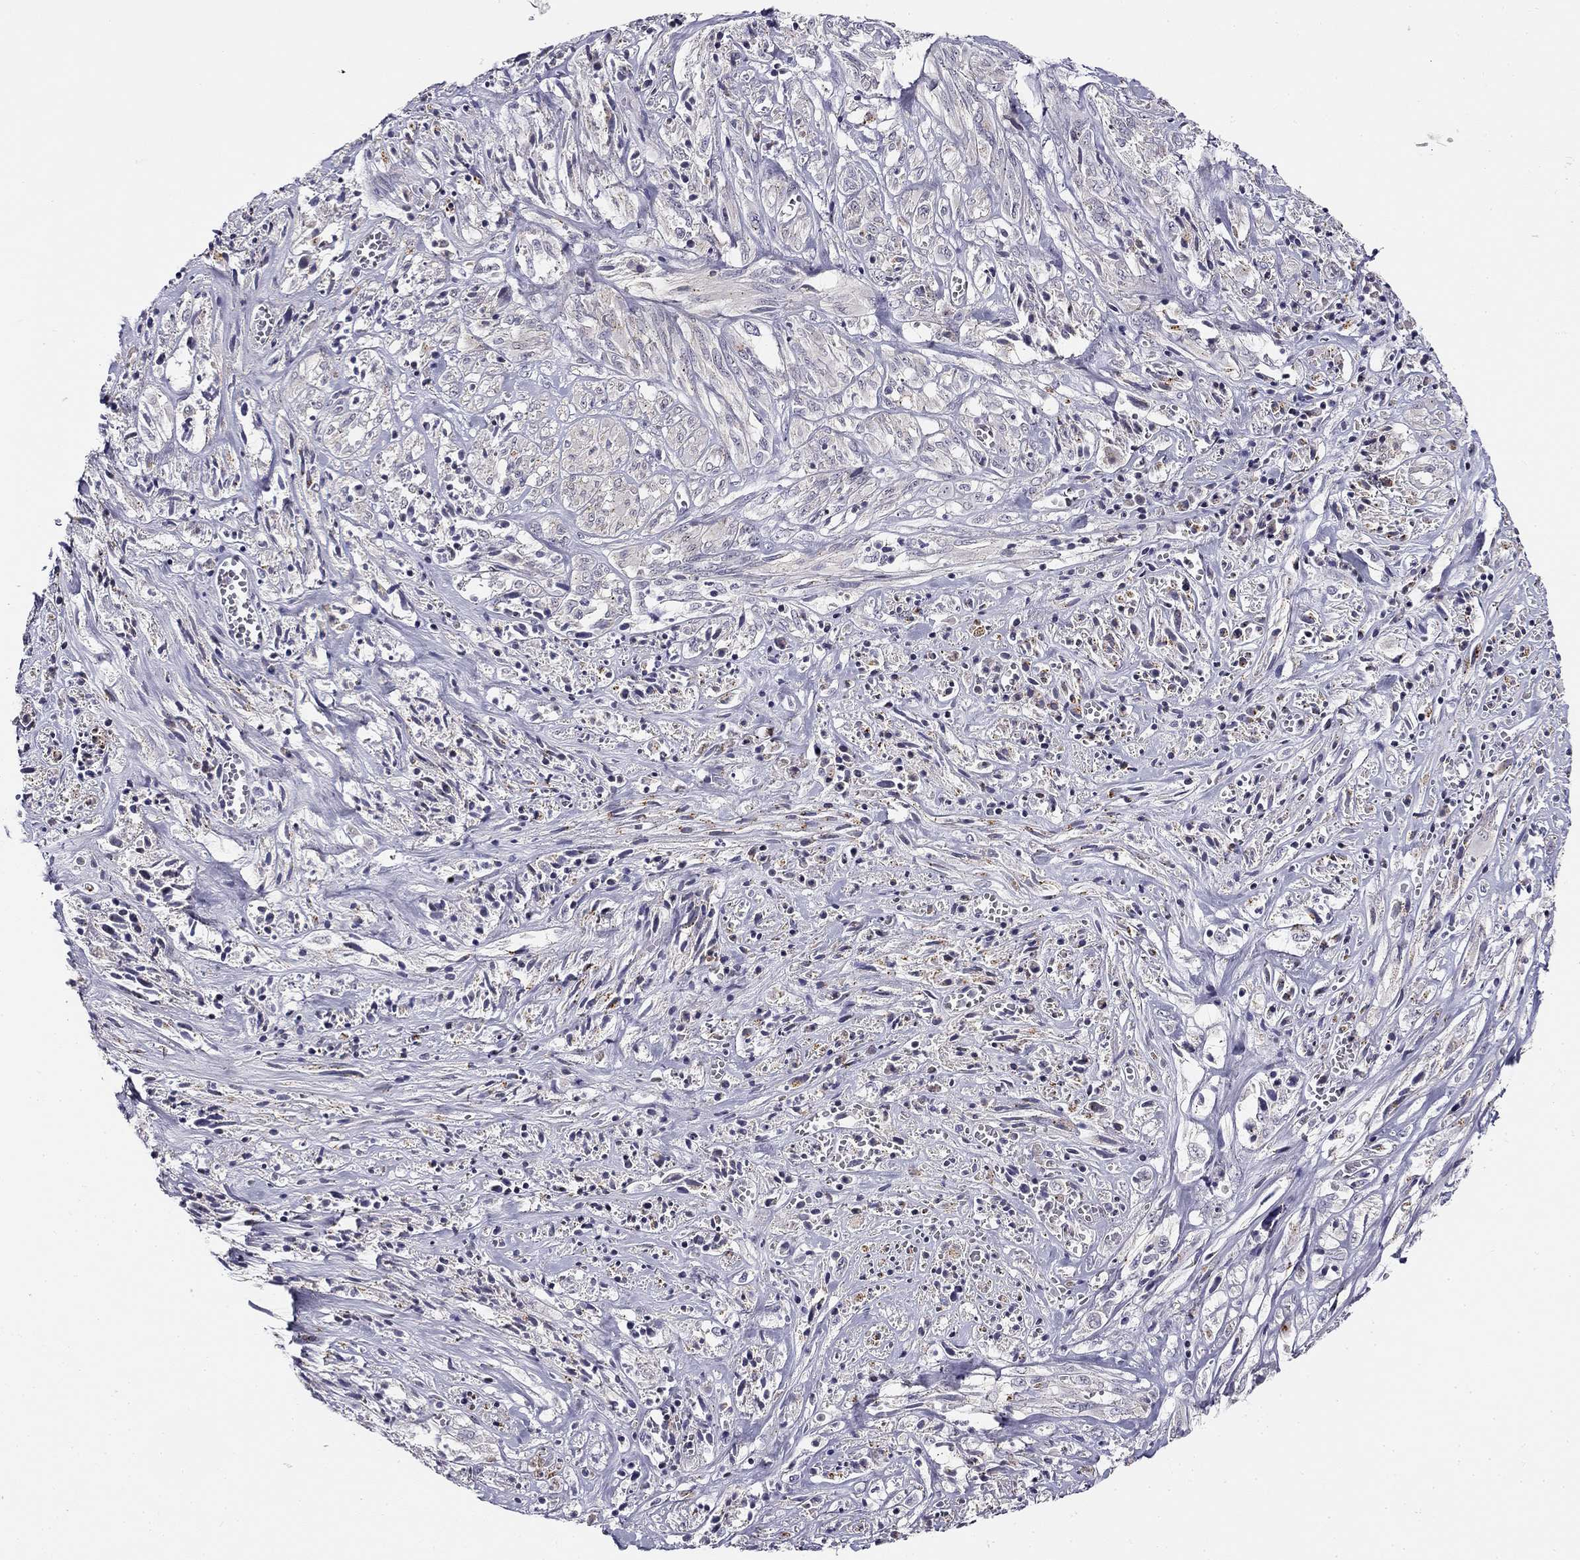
{"staining": {"intensity": "negative", "quantity": "none", "location": "none"}, "tissue": "melanoma", "cell_type": "Tumor cells", "image_type": "cancer", "snomed": [{"axis": "morphology", "description": "Malignant melanoma, NOS"}, {"axis": "topography", "description": "Skin"}], "caption": "Immunohistochemistry photomicrograph of neoplastic tissue: melanoma stained with DAB (3,3'-diaminobenzidine) displays no significant protein positivity in tumor cells.", "gene": "CNR1", "patient": {"sex": "female", "age": 91}}